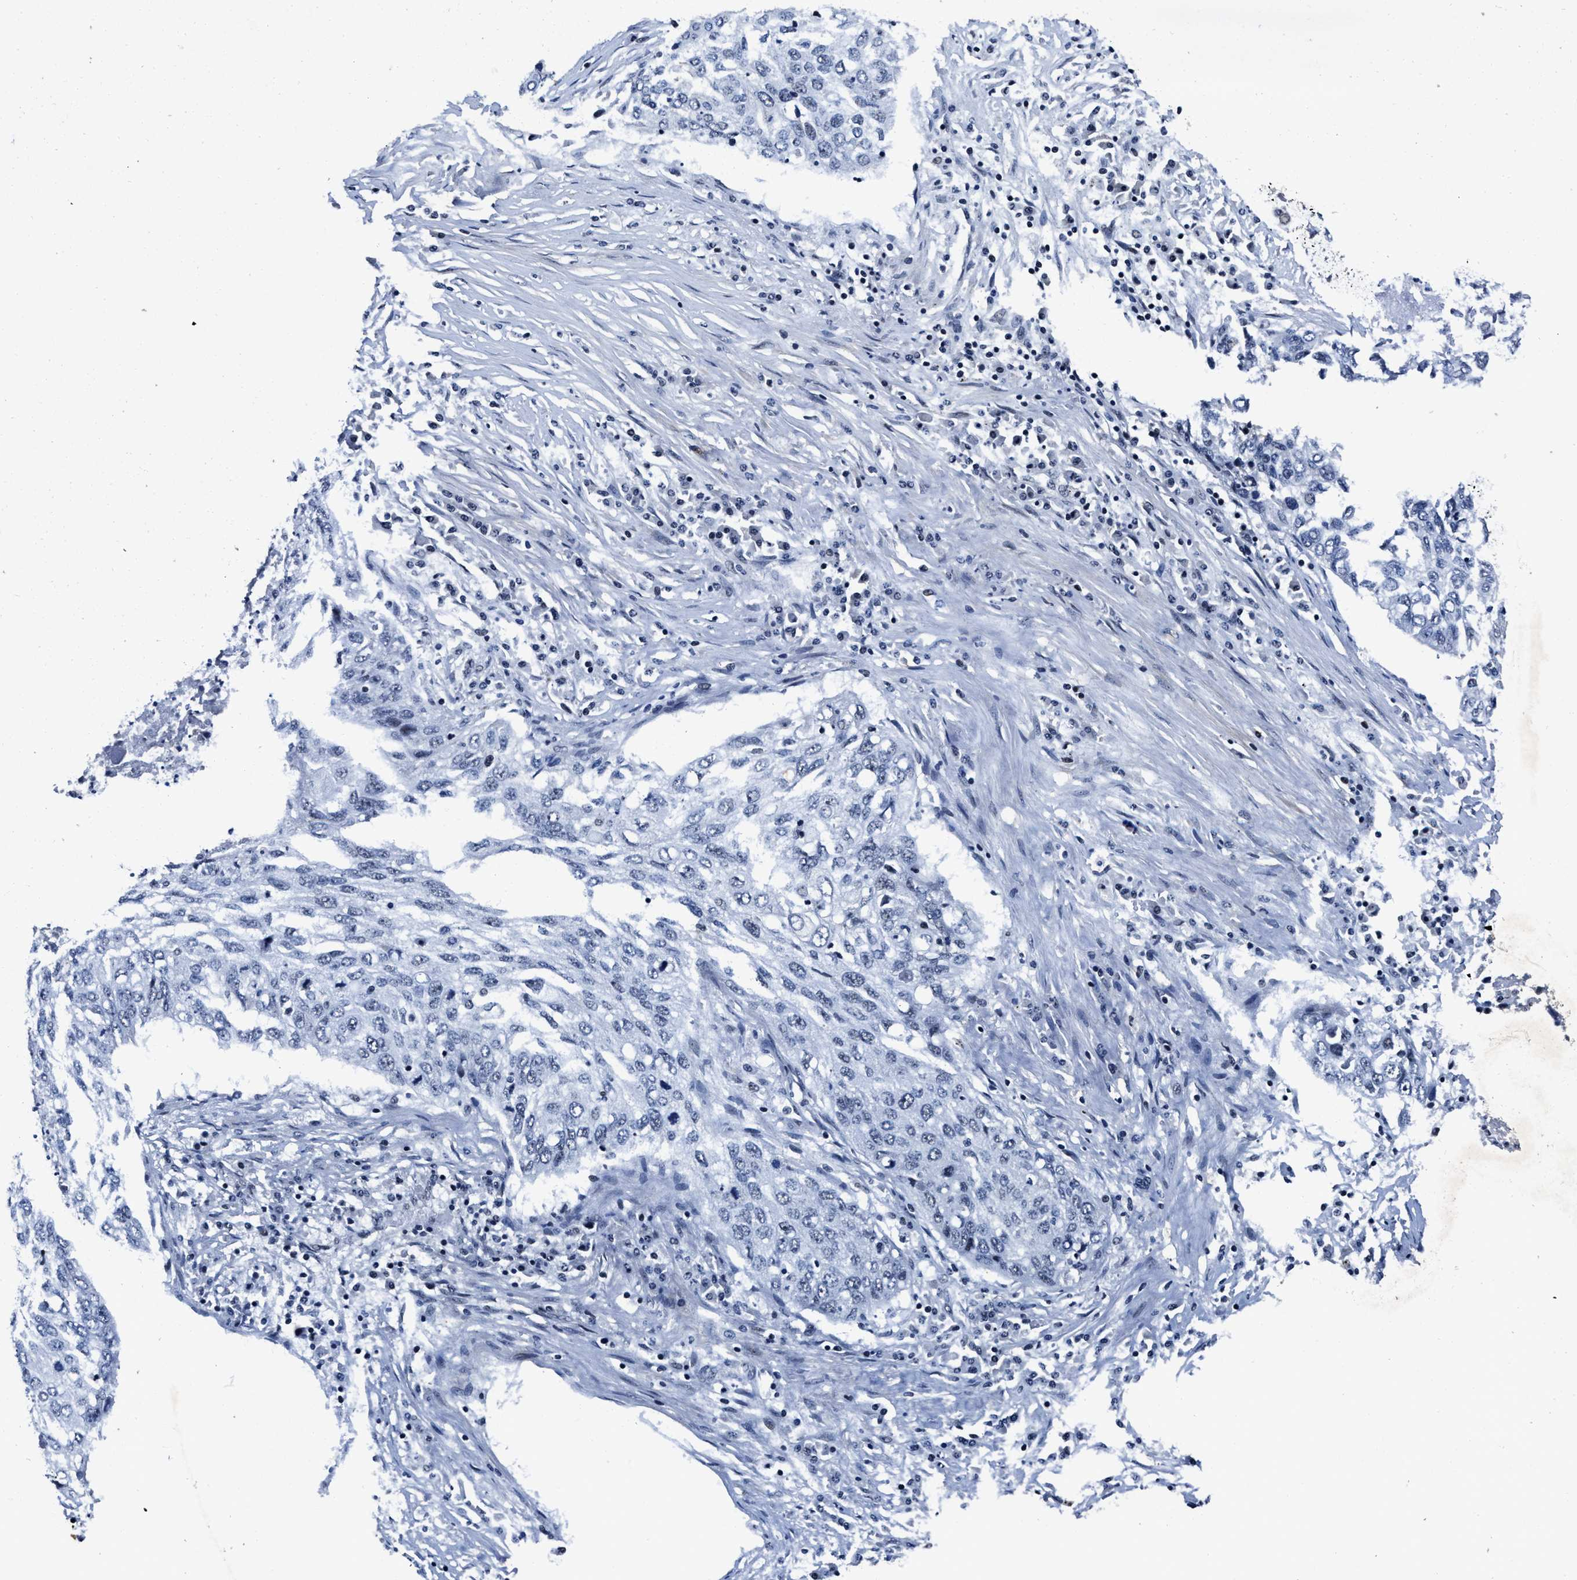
{"staining": {"intensity": "negative", "quantity": "none", "location": "none"}, "tissue": "lung cancer", "cell_type": "Tumor cells", "image_type": "cancer", "snomed": [{"axis": "morphology", "description": "Squamous cell carcinoma, NOS"}, {"axis": "topography", "description": "Lung"}], "caption": "Immunohistochemistry (IHC) of lung cancer displays no positivity in tumor cells.", "gene": "ZNF233", "patient": {"sex": "female", "age": 63}}